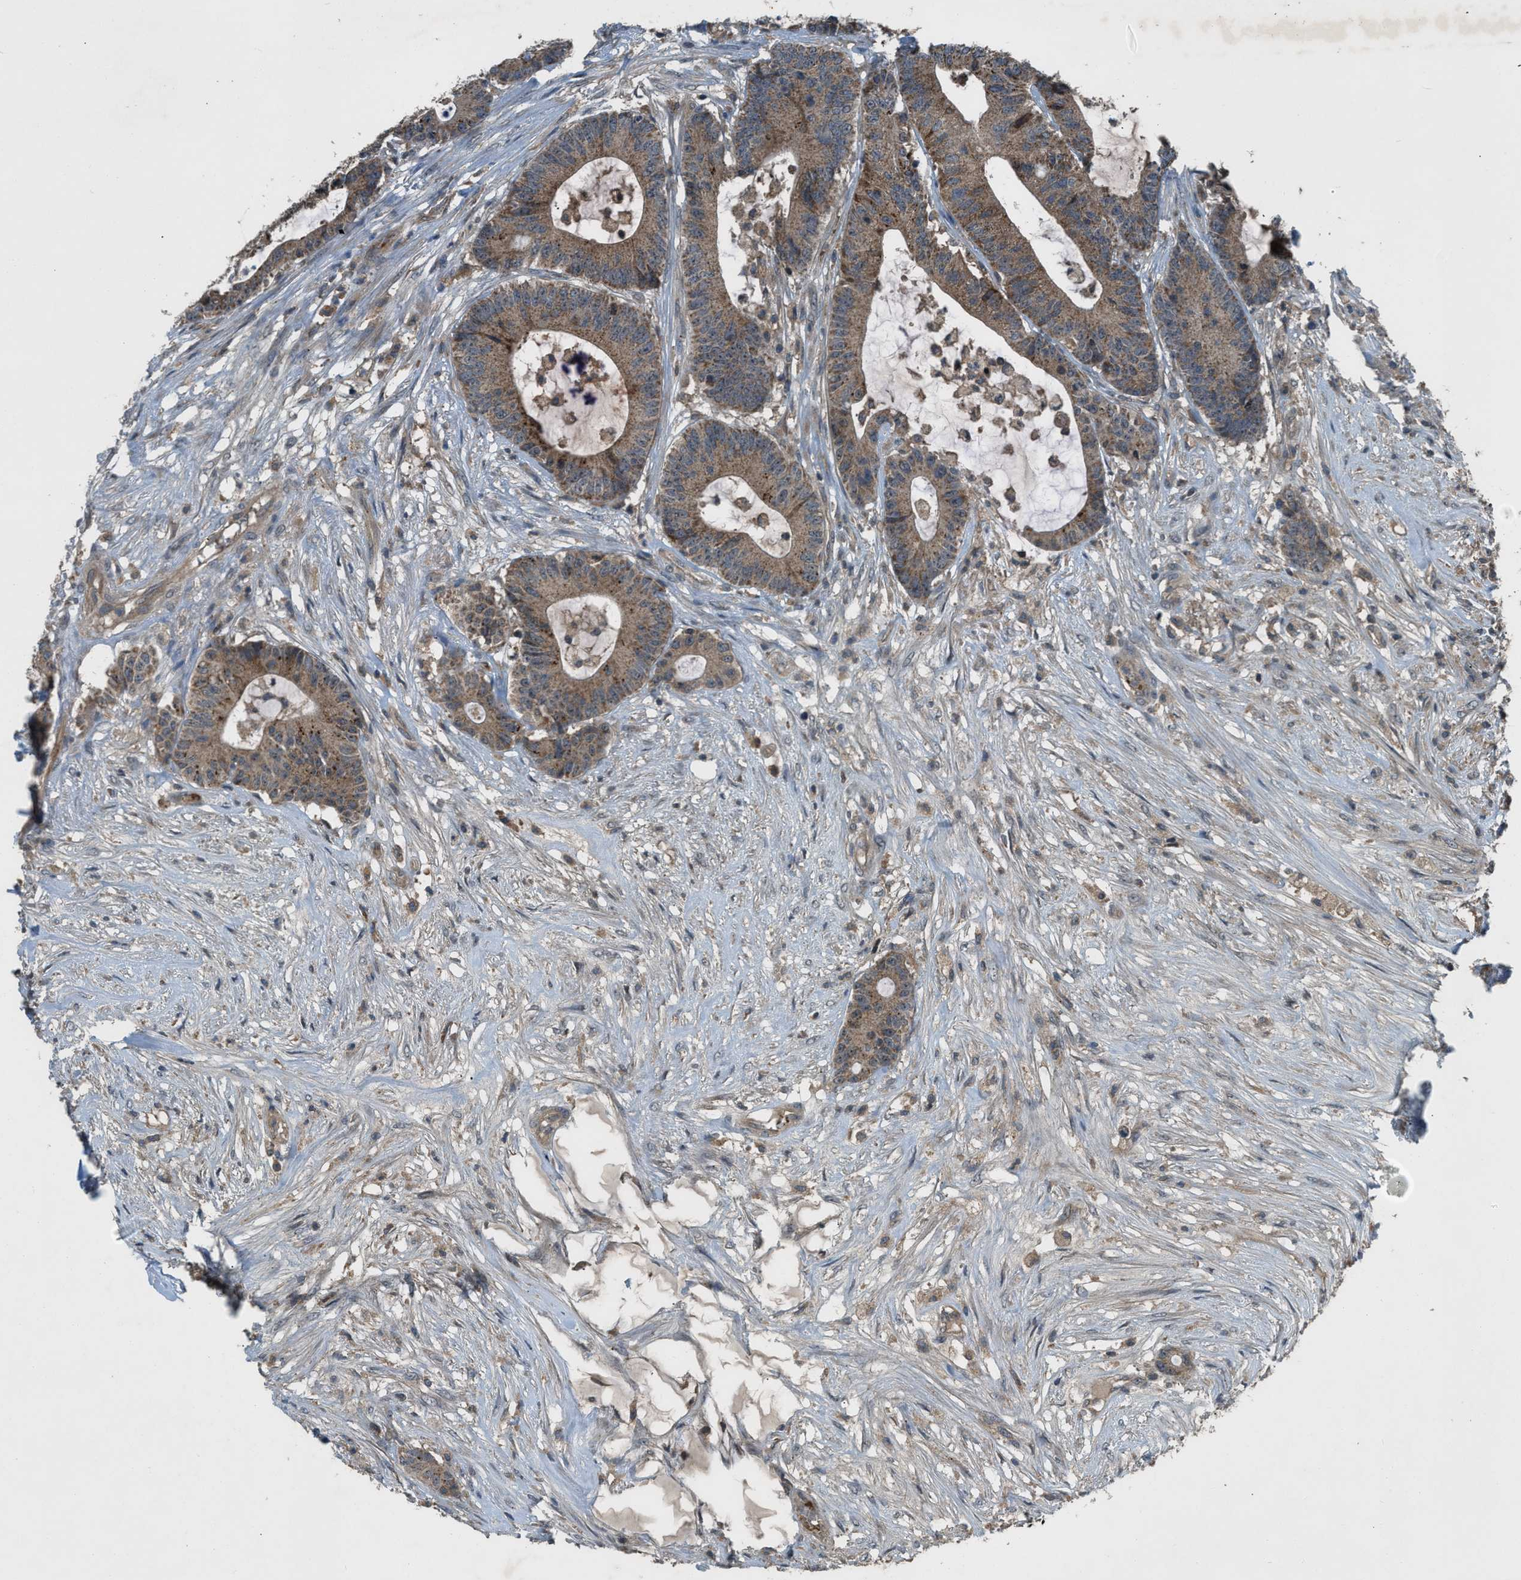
{"staining": {"intensity": "moderate", "quantity": ">75%", "location": "cytoplasmic/membranous"}, "tissue": "colorectal cancer", "cell_type": "Tumor cells", "image_type": "cancer", "snomed": [{"axis": "morphology", "description": "Adenocarcinoma, NOS"}, {"axis": "topography", "description": "Colon"}], "caption": "Colorectal cancer (adenocarcinoma) stained with IHC exhibits moderate cytoplasmic/membranous expression in approximately >75% of tumor cells. Nuclei are stained in blue.", "gene": "ZNF71", "patient": {"sex": "female", "age": 84}}